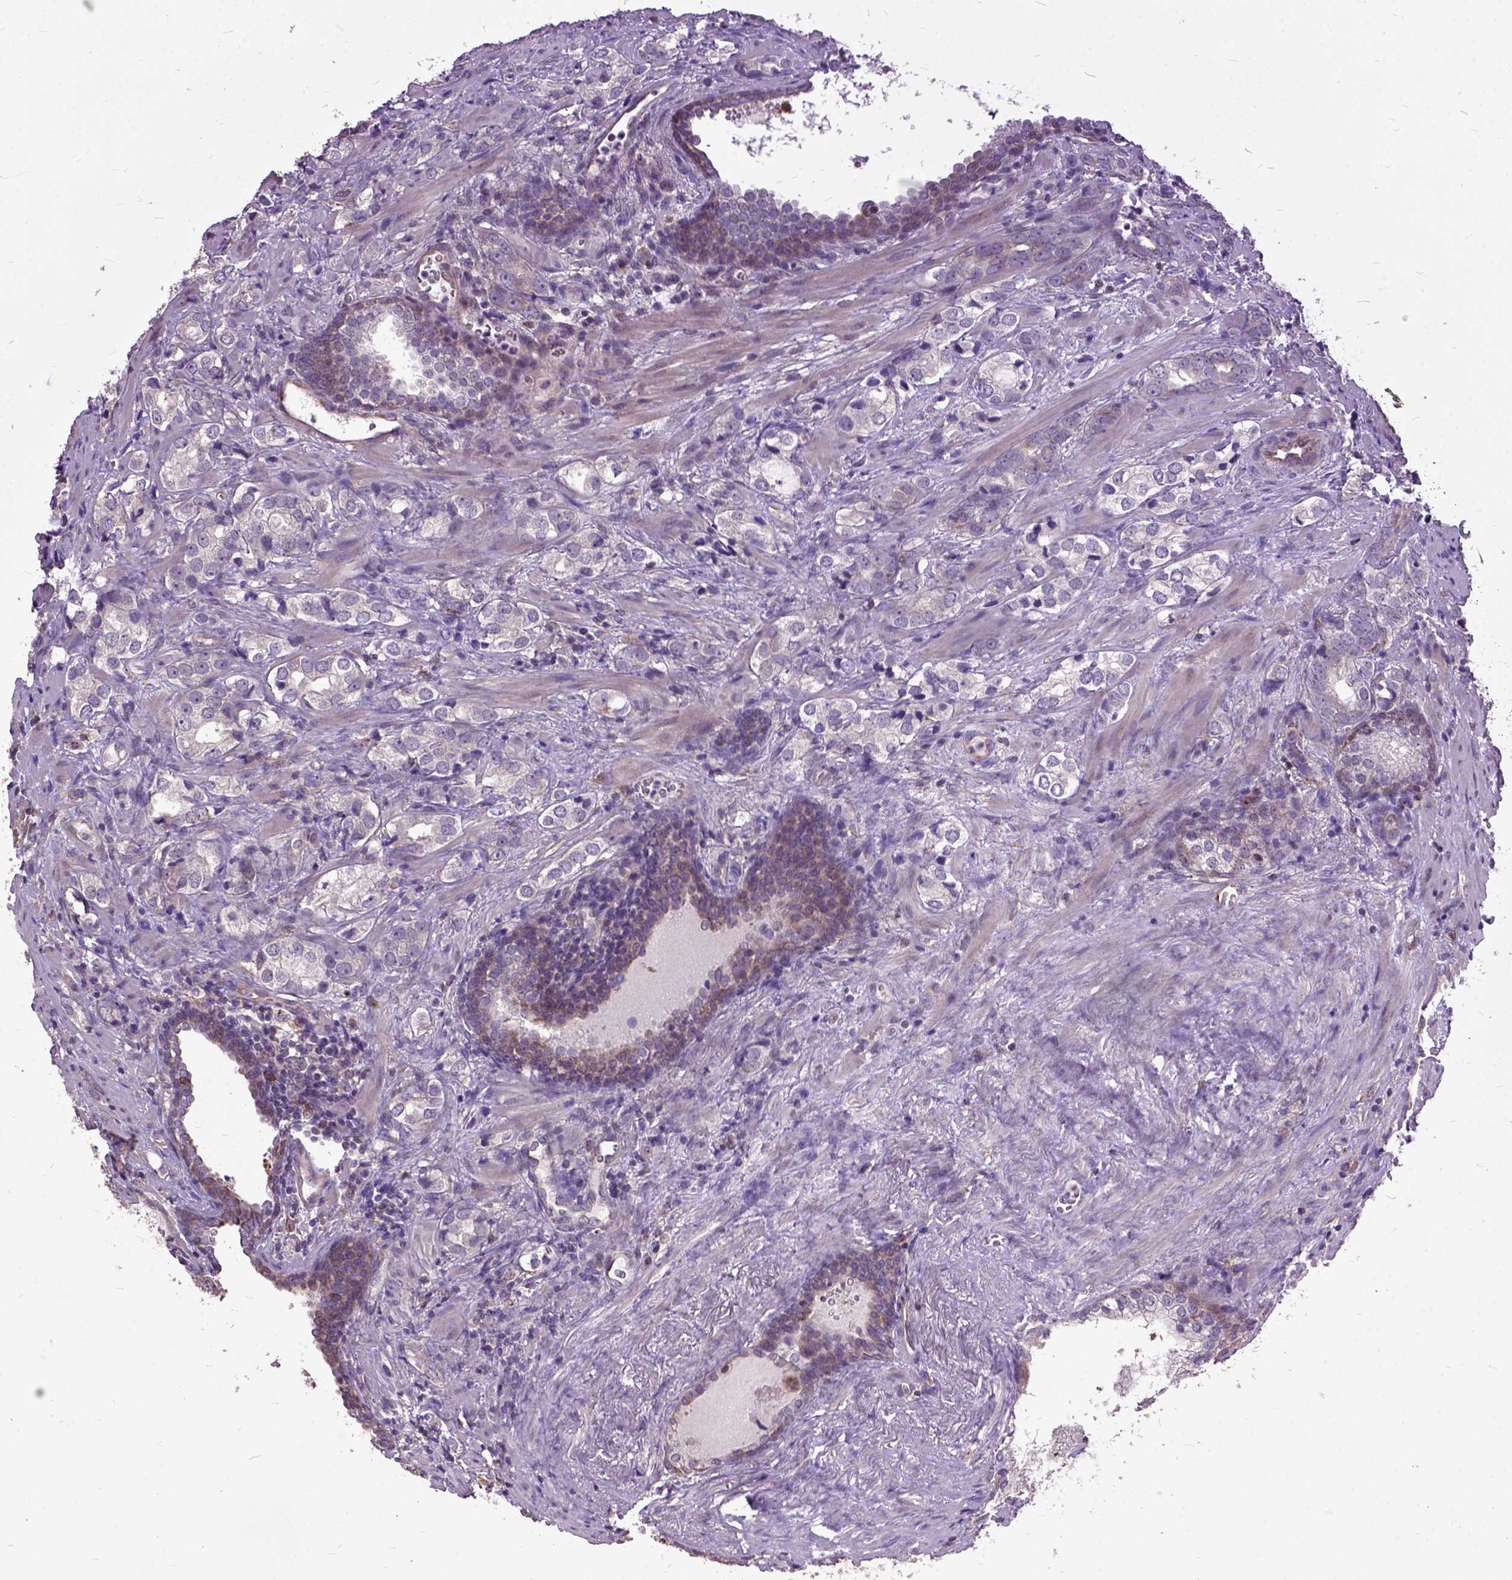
{"staining": {"intensity": "negative", "quantity": "none", "location": "none"}, "tissue": "prostate cancer", "cell_type": "Tumor cells", "image_type": "cancer", "snomed": [{"axis": "morphology", "description": "Adenocarcinoma, NOS"}, {"axis": "topography", "description": "Prostate and seminal vesicle, NOS"}], "caption": "The photomicrograph displays no significant positivity in tumor cells of prostate adenocarcinoma.", "gene": "AREG", "patient": {"sex": "male", "age": 63}}